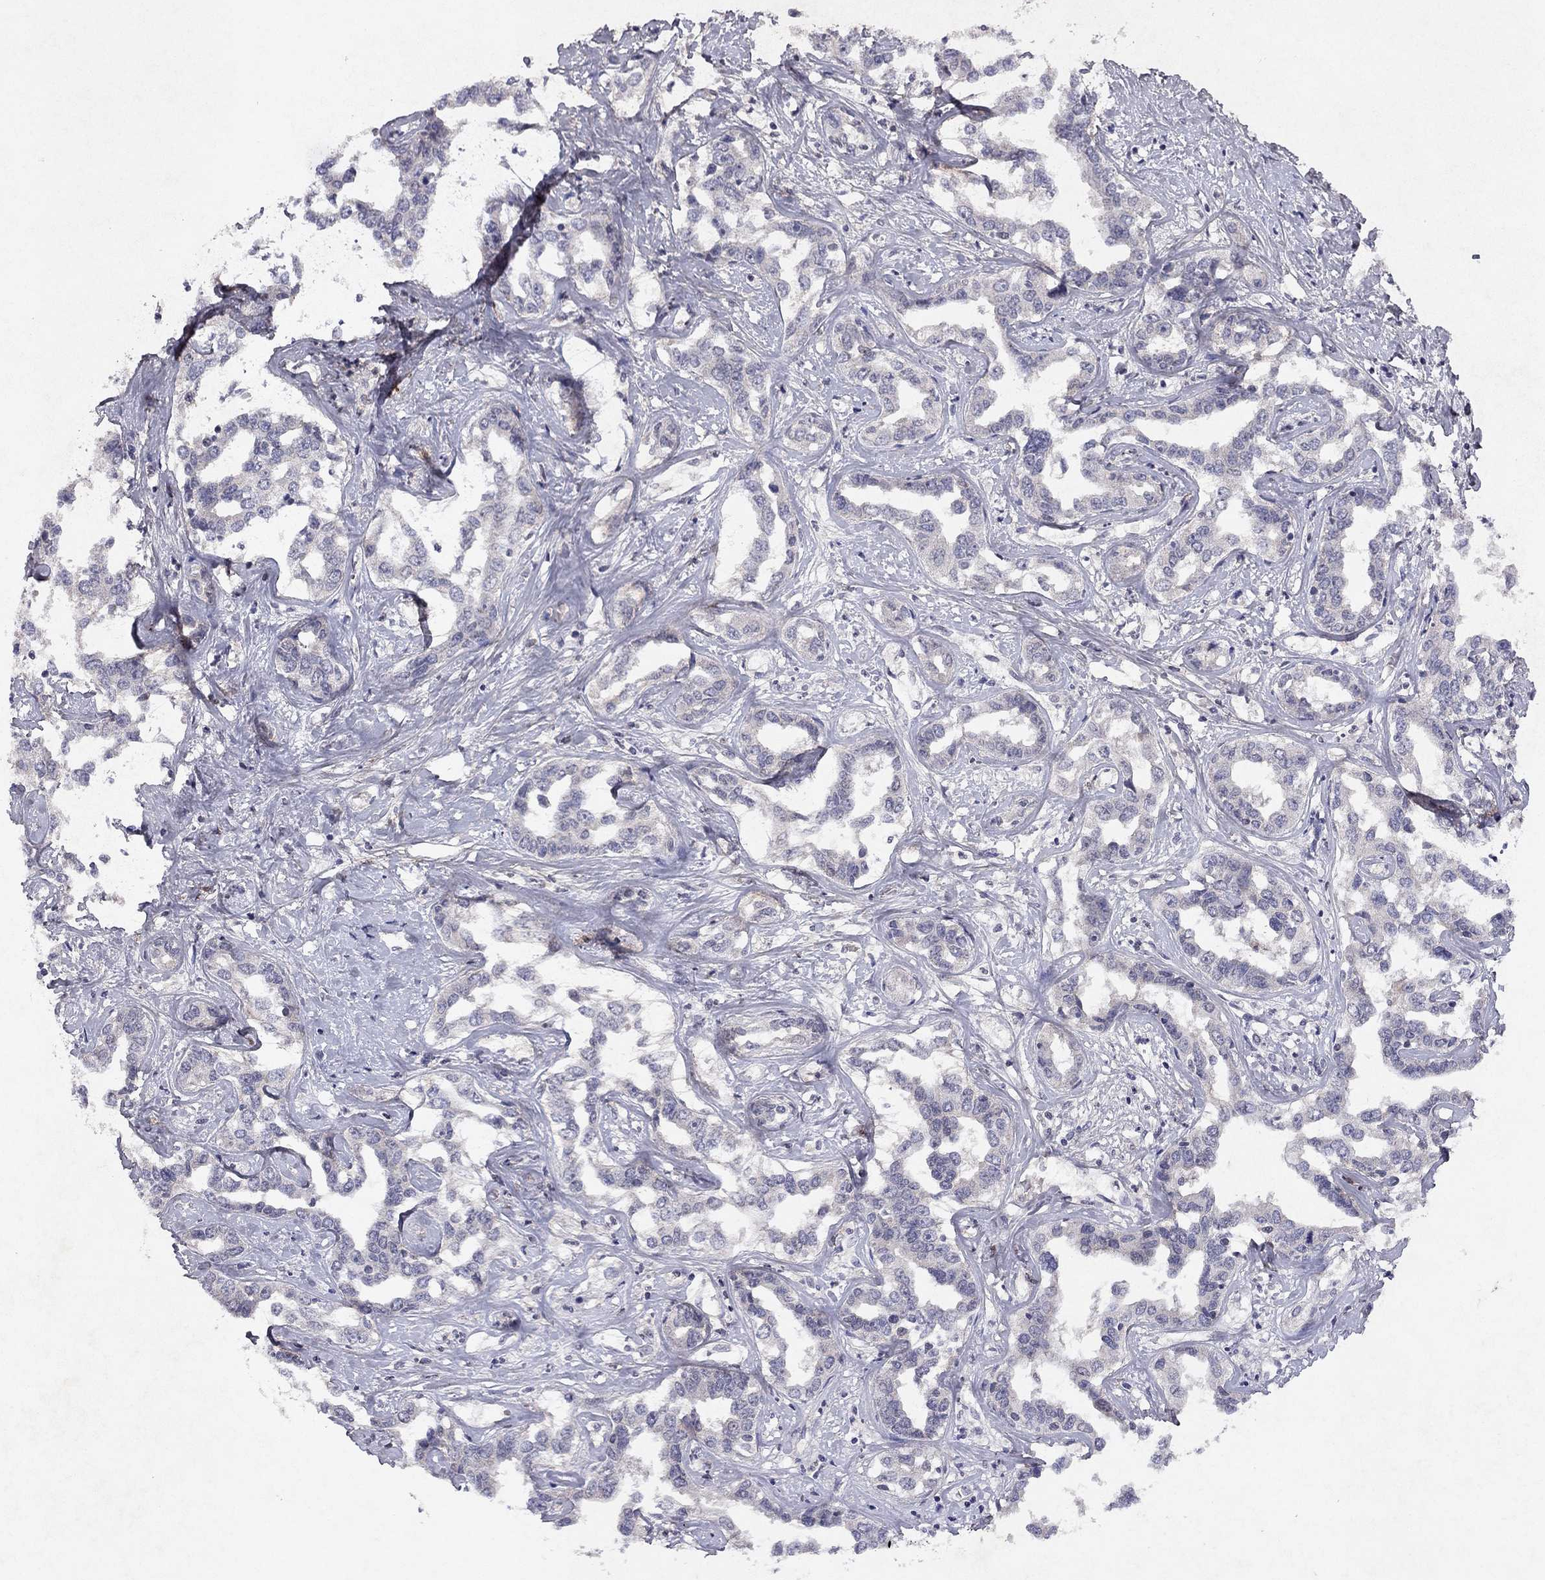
{"staining": {"intensity": "negative", "quantity": "none", "location": "none"}, "tissue": "liver cancer", "cell_type": "Tumor cells", "image_type": "cancer", "snomed": [{"axis": "morphology", "description": "Cholangiocarcinoma"}, {"axis": "topography", "description": "Liver"}], "caption": "DAB immunohistochemical staining of human cholangiocarcinoma (liver) shows no significant staining in tumor cells. (Brightfield microscopy of DAB (3,3'-diaminobenzidine) immunohistochemistry (IHC) at high magnification).", "gene": "ESR2", "patient": {"sex": "male", "age": 59}}